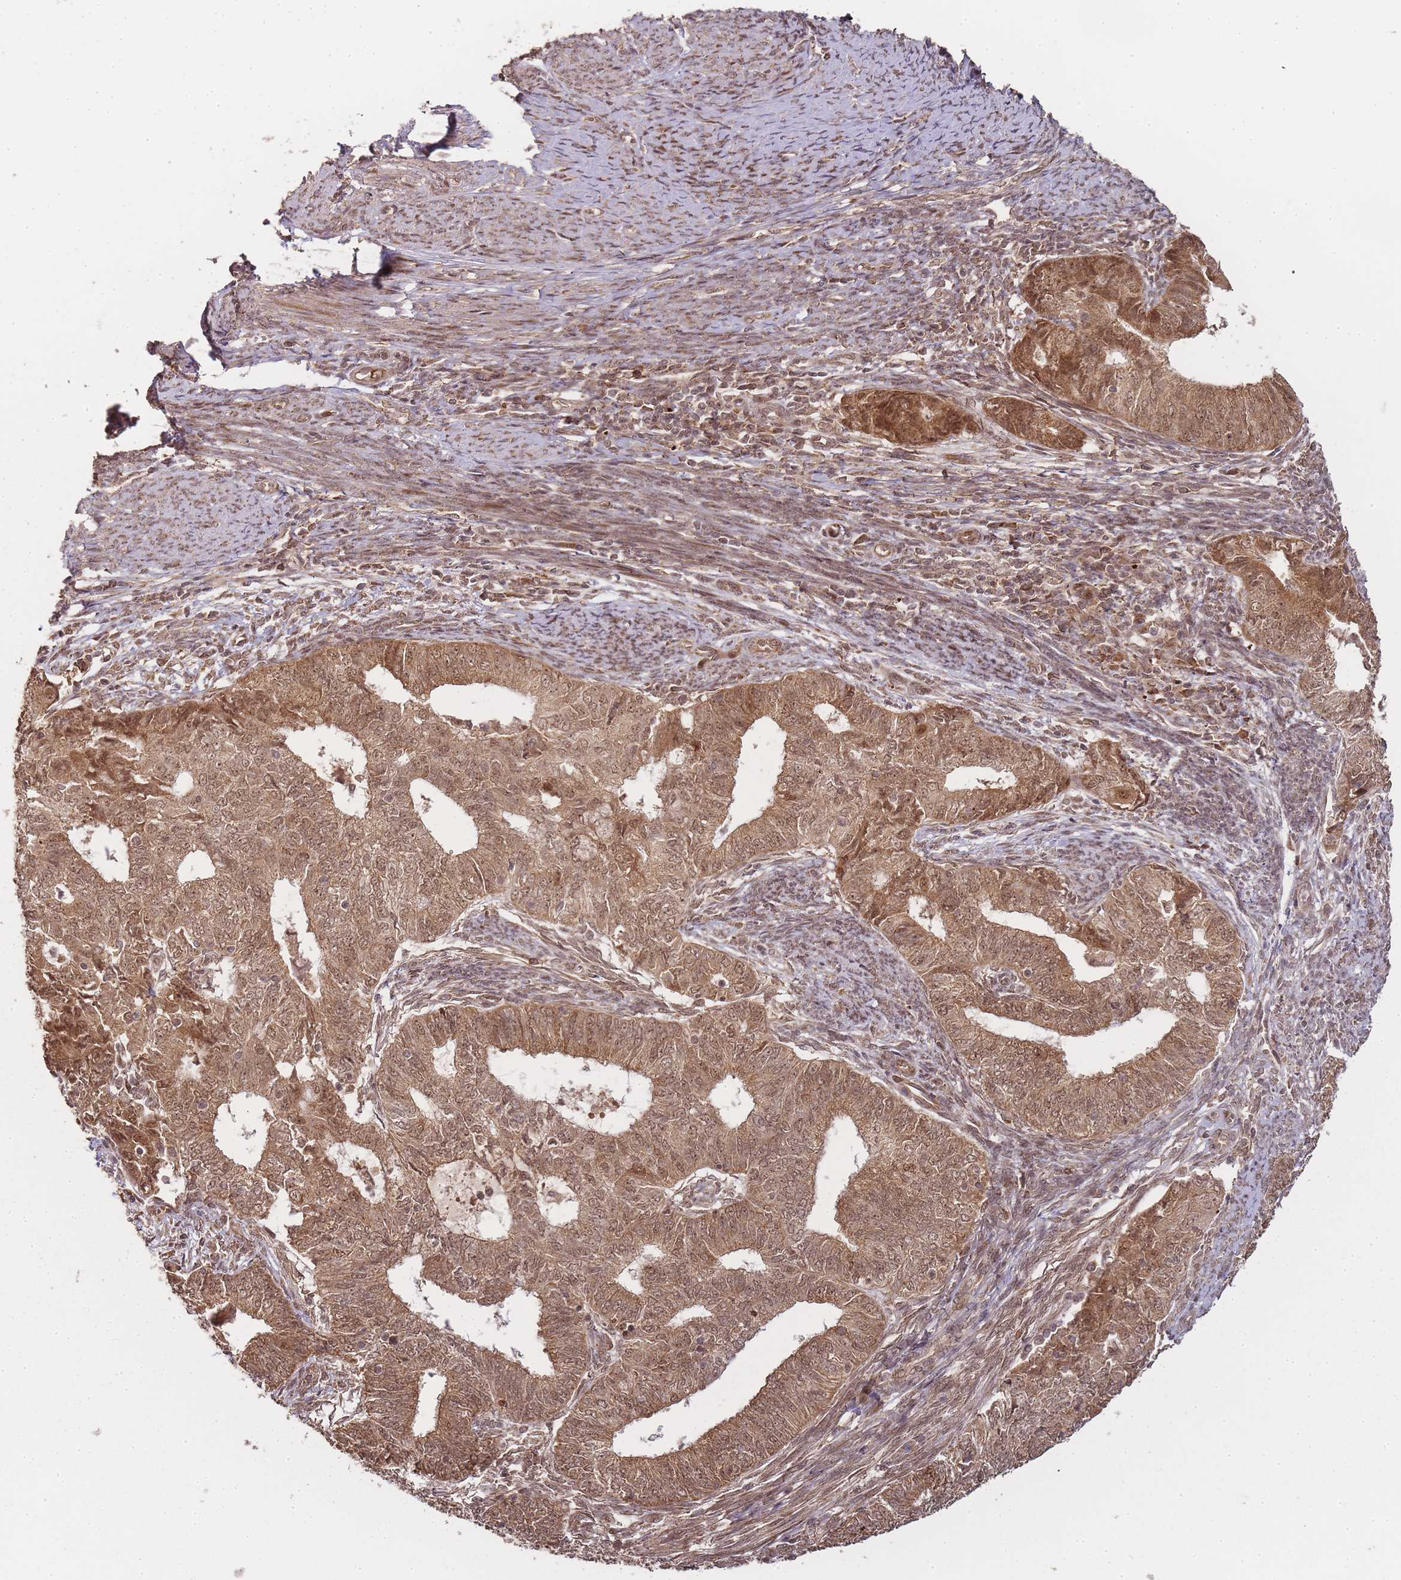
{"staining": {"intensity": "moderate", "quantity": ">75%", "location": "cytoplasmic/membranous,nuclear"}, "tissue": "endometrial cancer", "cell_type": "Tumor cells", "image_type": "cancer", "snomed": [{"axis": "morphology", "description": "Adenocarcinoma, NOS"}, {"axis": "topography", "description": "Endometrium"}], "caption": "Endometrial adenocarcinoma stained for a protein reveals moderate cytoplasmic/membranous and nuclear positivity in tumor cells. Using DAB (3,3'-diaminobenzidine) (brown) and hematoxylin (blue) stains, captured at high magnification using brightfield microscopy.", "gene": "ZNF497", "patient": {"sex": "female", "age": 62}}